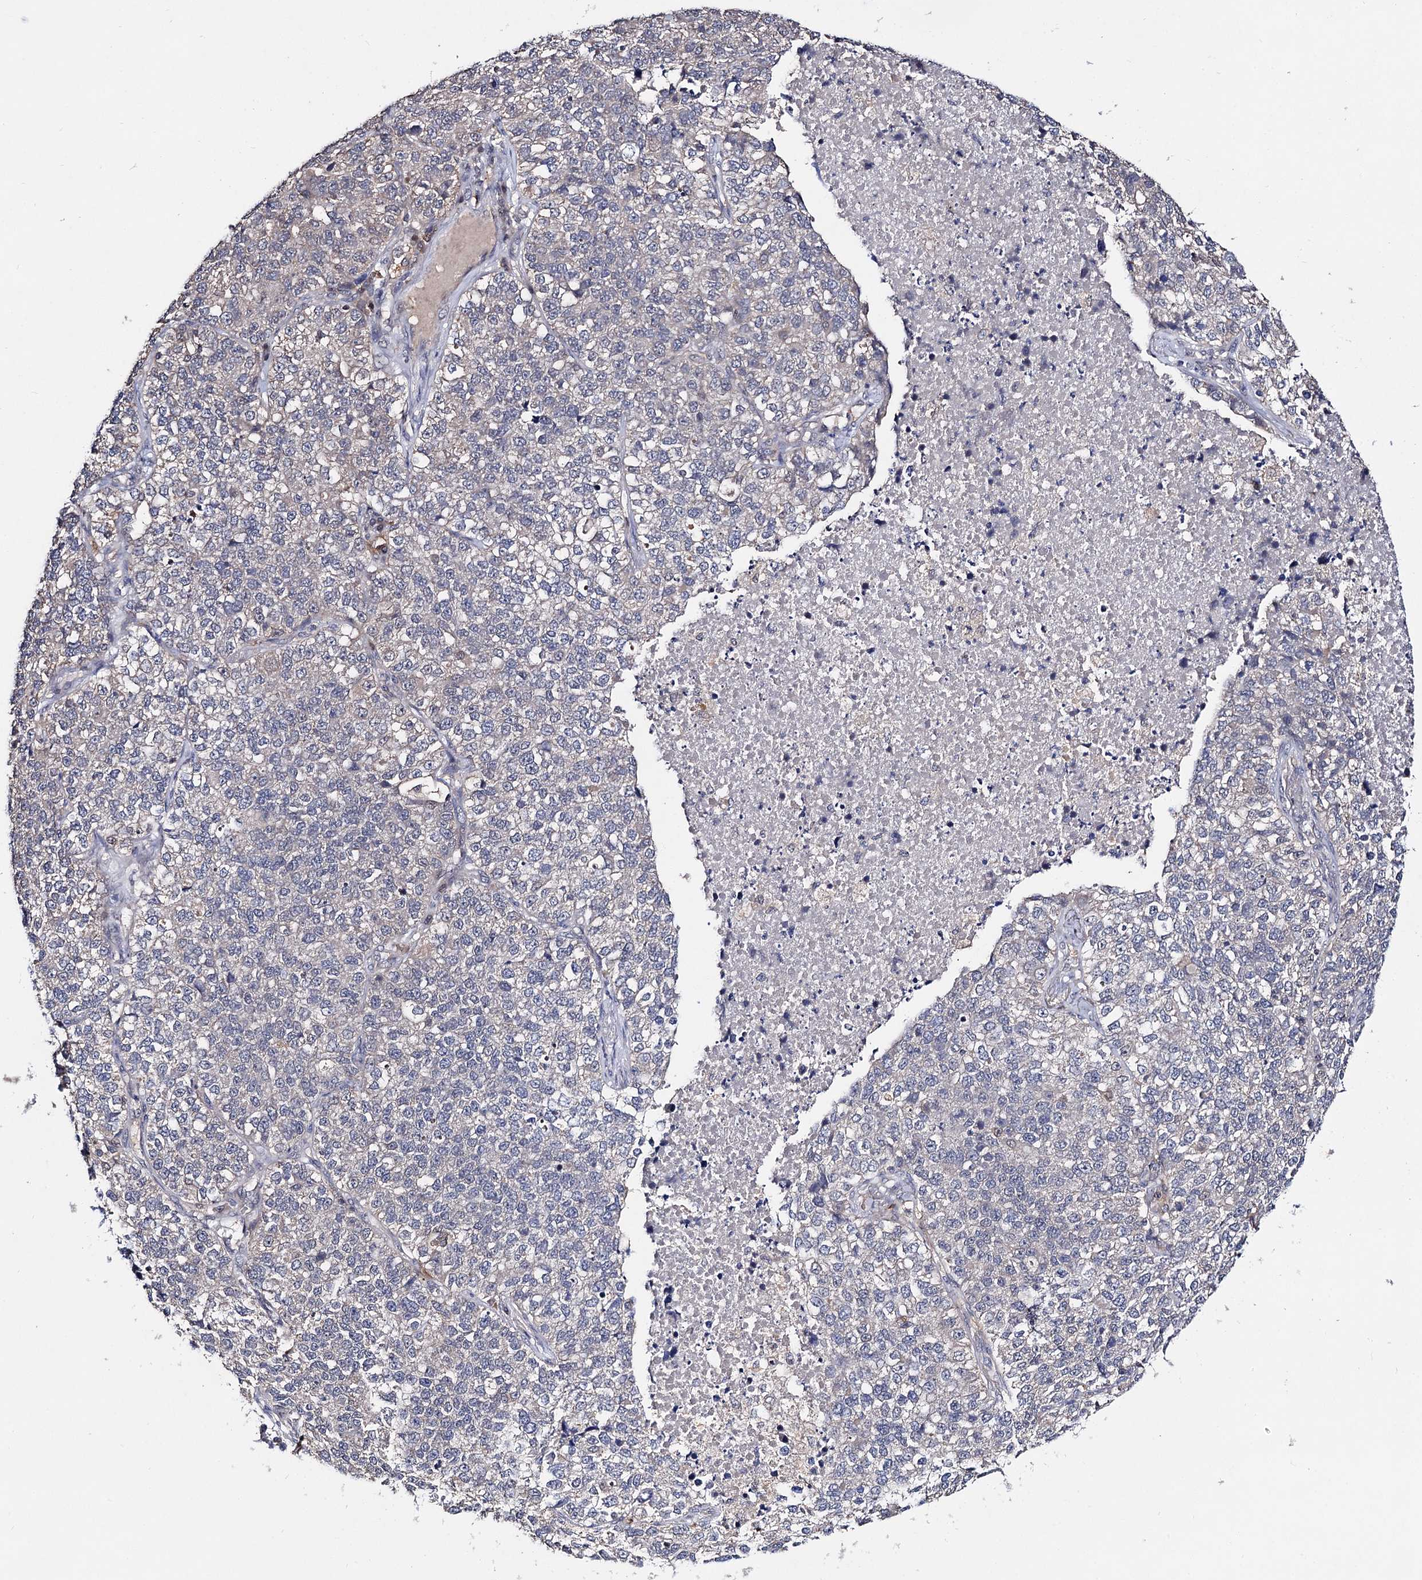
{"staining": {"intensity": "negative", "quantity": "none", "location": "none"}, "tissue": "lung cancer", "cell_type": "Tumor cells", "image_type": "cancer", "snomed": [{"axis": "morphology", "description": "Adenocarcinoma, NOS"}, {"axis": "topography", "description": "Lung"}], "caption": "Protein analysis of lung cancer (adenocarcinoma) reveals no significant positivity in tumor cells. The staining is performed using DAB brown chromogen with nuclei counter-stained in using hematoxylin.", "gene": "ACTR6", "patient": {"sex": "male", "age": 49}}